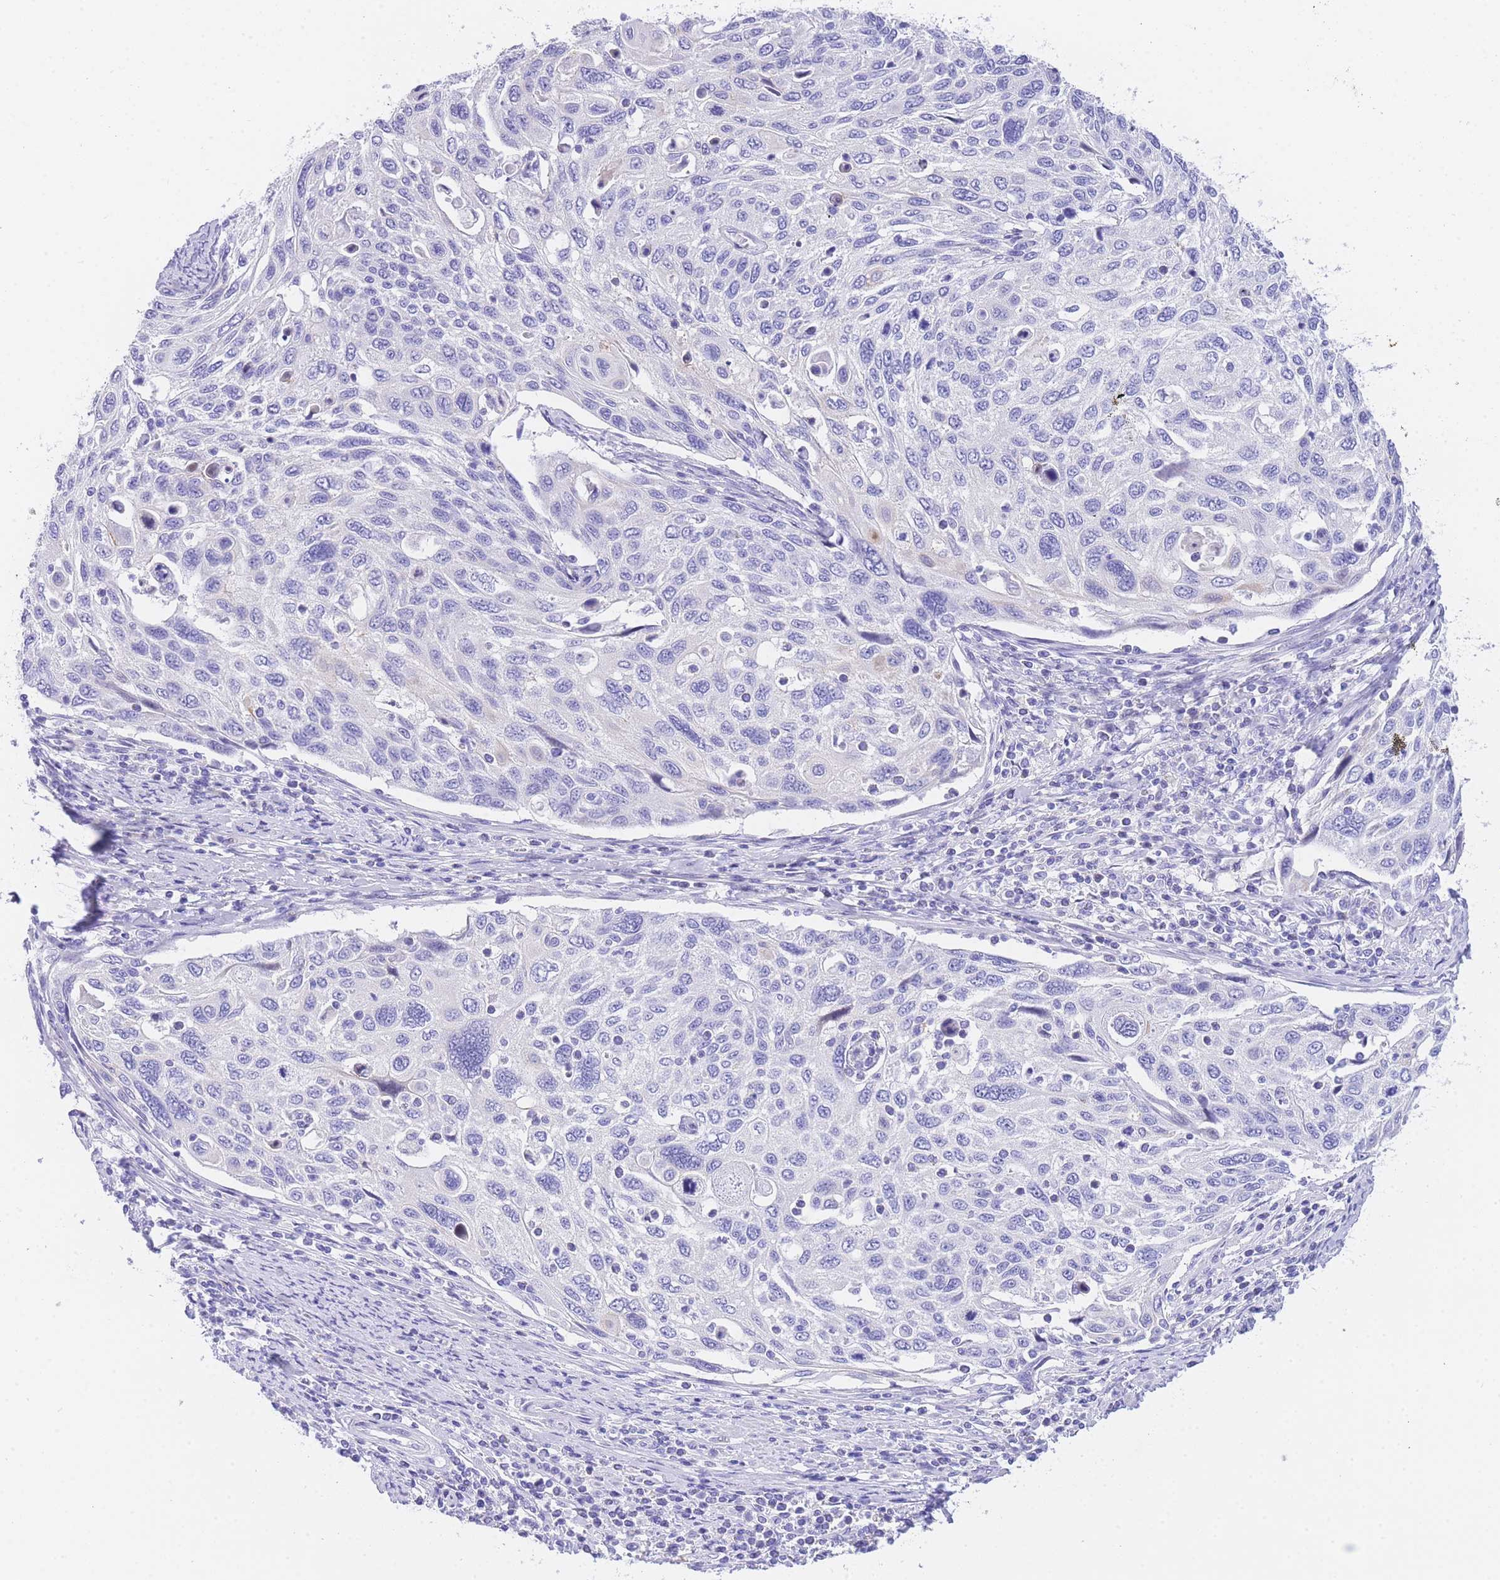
{"staining": {"intensity": "negative", "quantity": "none", "location": "none"}, "tissue": "cervical cancer", "cell_type": "Tumor cells", "image_type": "cancer", "snomed": [{"axis": "morphology", "description": "Squamous cell carcinoma, NOS"}, {"axis": "topography", "description": "Cervix"}], "caption": "Cervical cancer (squamous cell carcinoma) was stained to show a protein in brown. There is no significant positivity in tumor cells.", "gene": "TIFAB", "patient": {"sex": "female", "age": 70}}